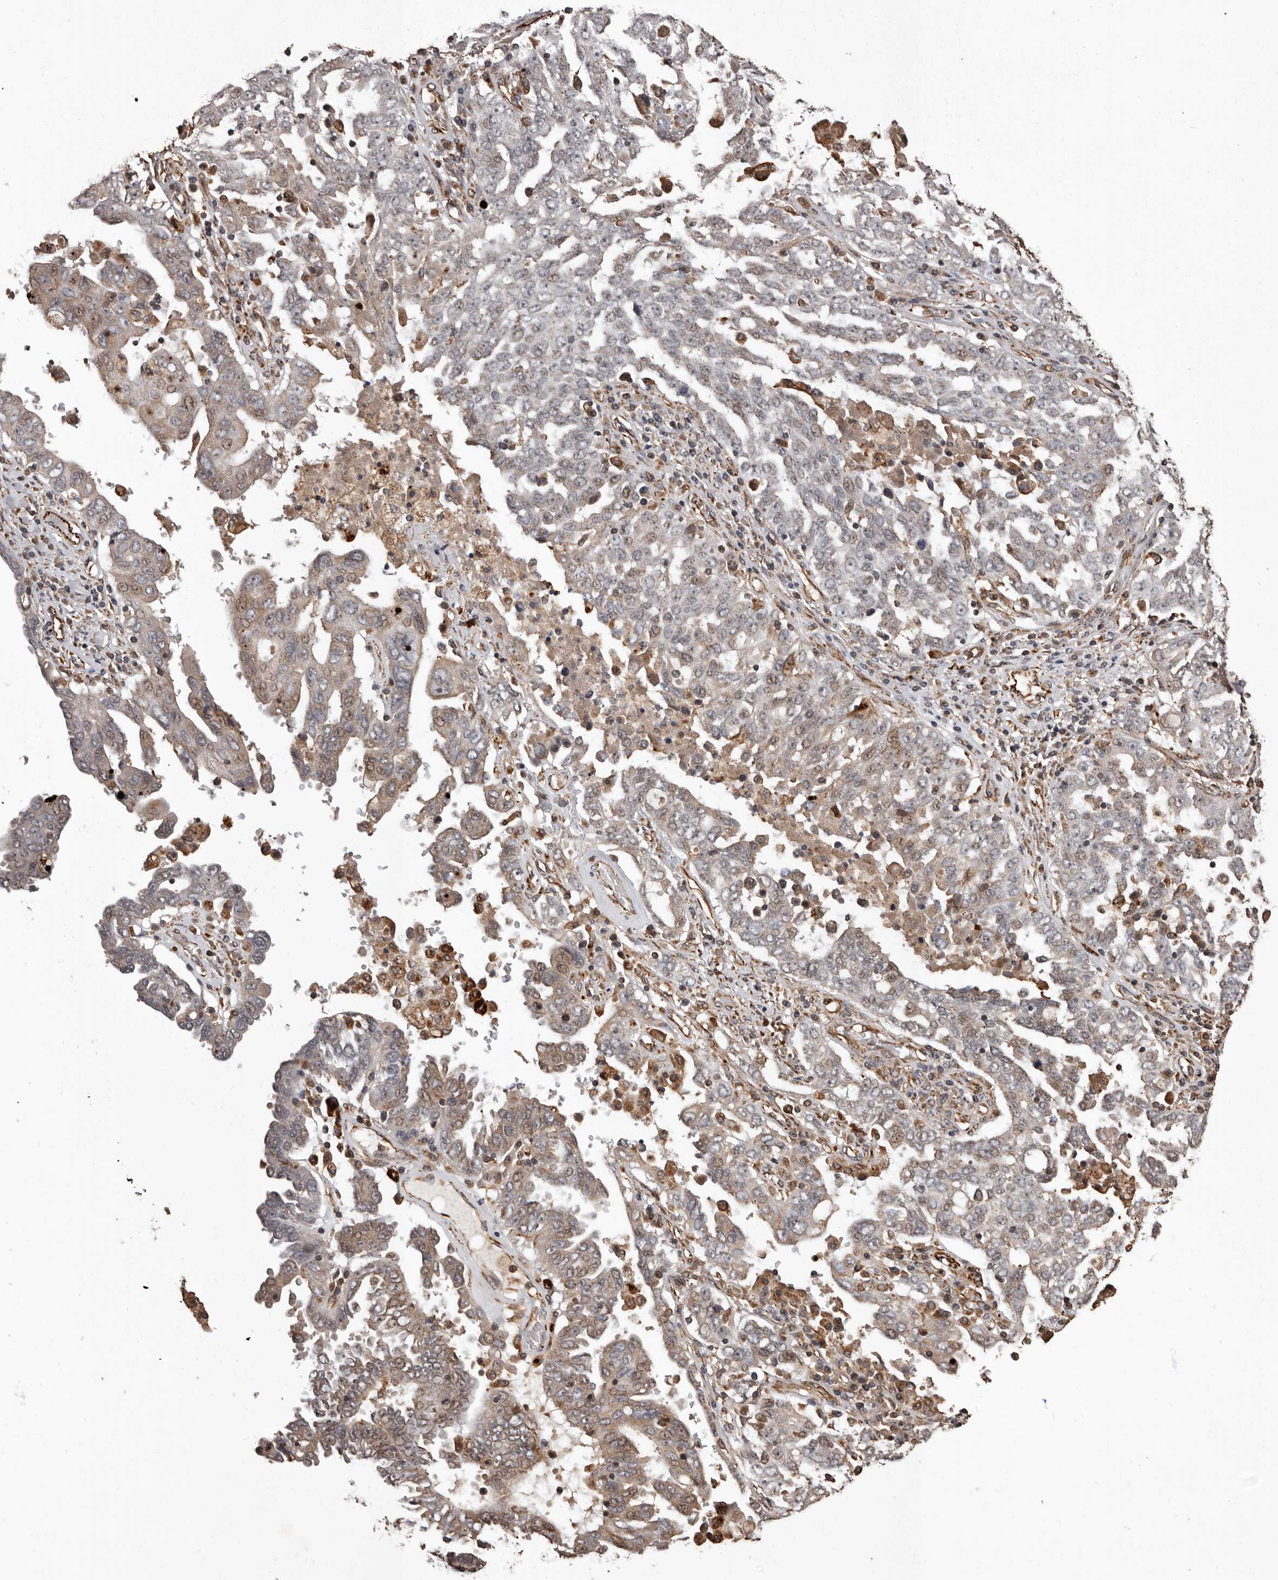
{"staining": {"intensity": "weak", "quantity": "25%-75%", "location": "cytoplasmic/membranous,nuclear"}, "tissue": "ovarian cancer", "cell_type": "Tumor cells", "image_type": "cancer", "snomed": [{"axis": "morphology", "description": "Carcinoma, endometroid"}, {"axis": "topography", "description": "Ovary"}], "caption": "Ovarian endometroid carcinoma was stained to show a protein in brown. There is low levels of weak cytoplasmic/membranous and nuclear expression in approximately 25%-75% of tumor cells.", "gene": "BRAT1", "patient": {"sex": "female", "age": 62}}